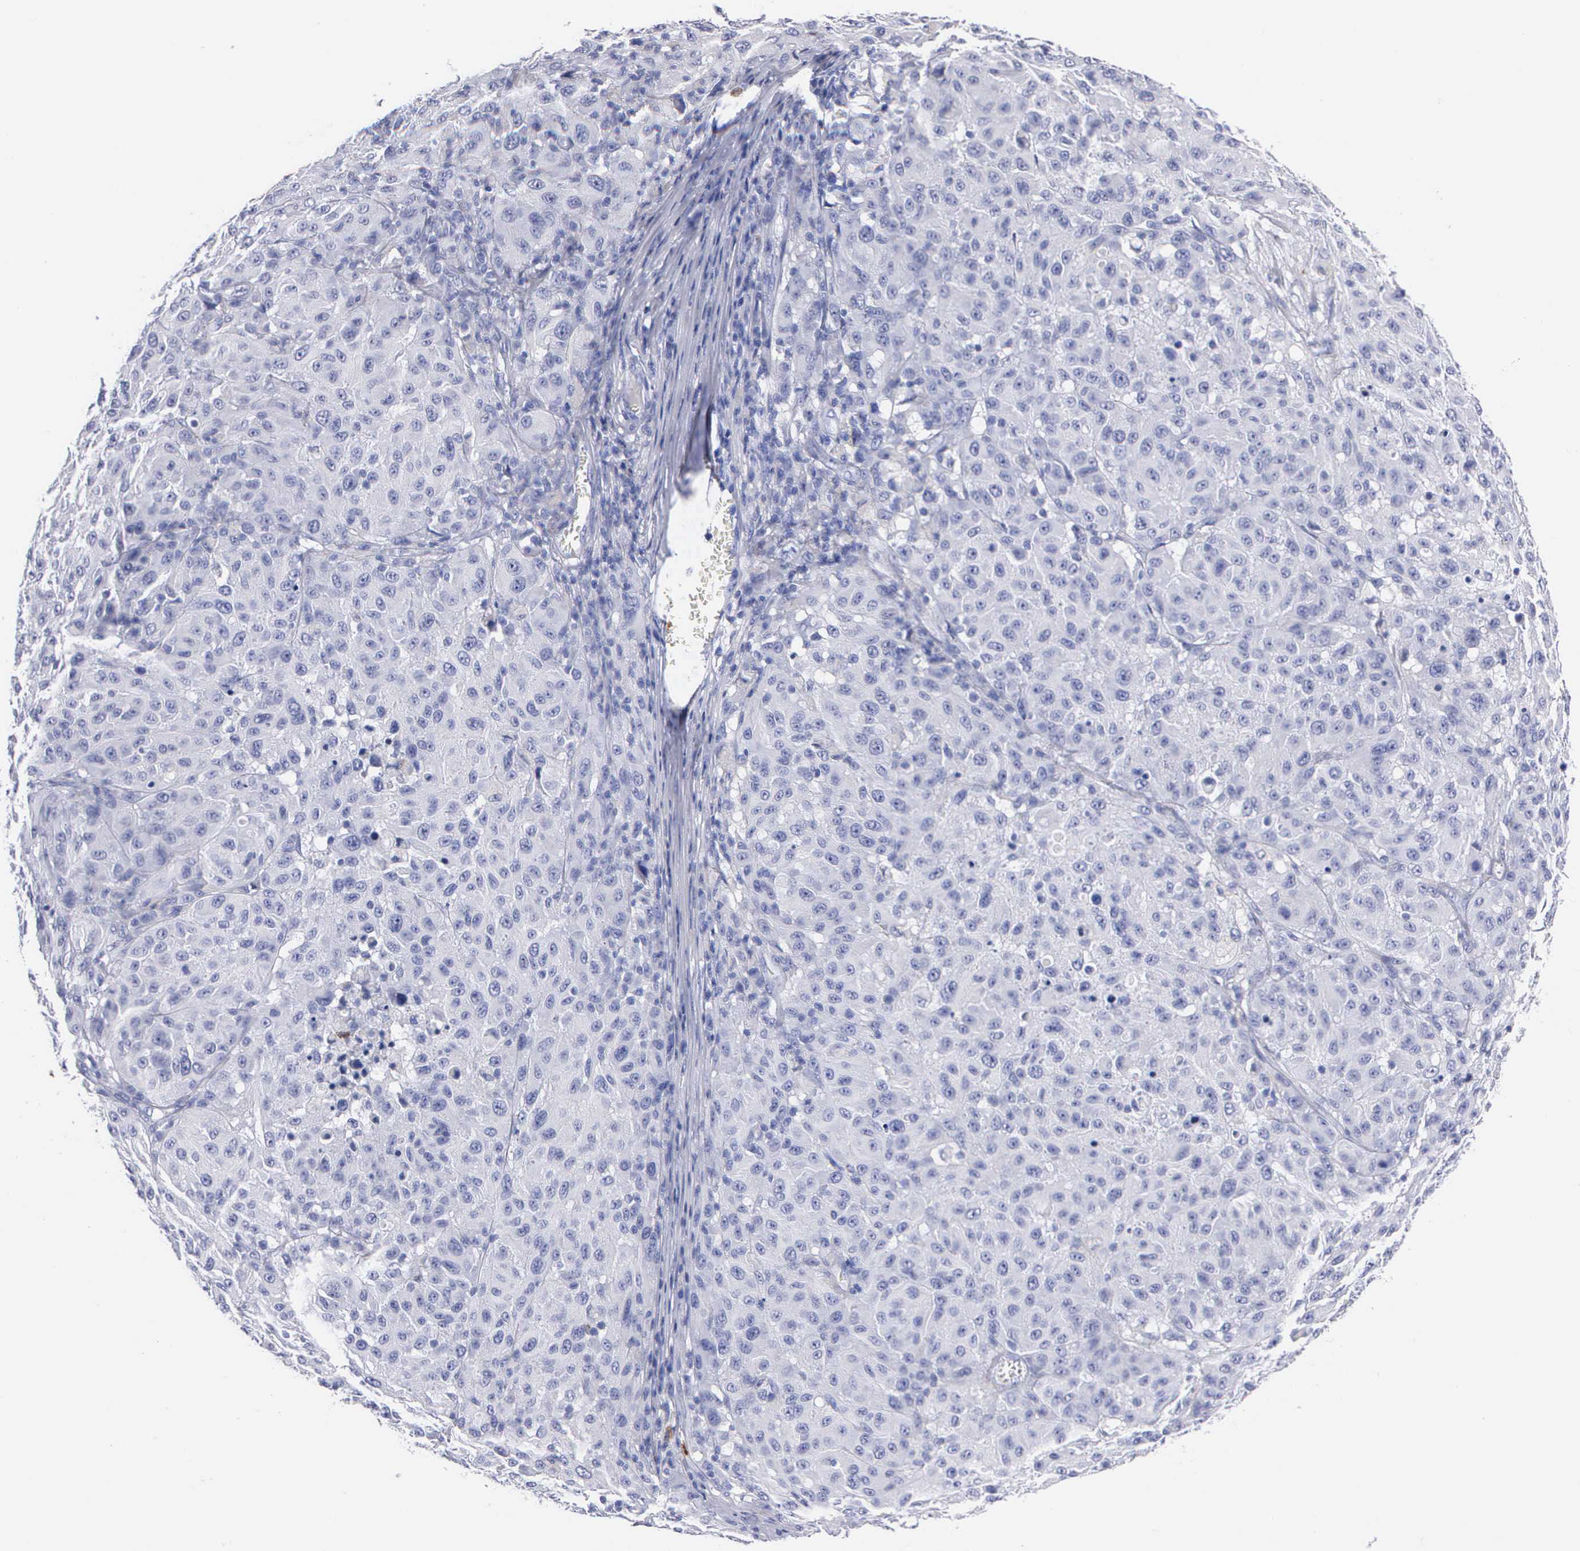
{"staining": {"intensity": "negative", "quantity": "none", "location": "none"}, "tissue": "melanoma", "cell_type": "Tumor cells", "image_type": "cancer", "snomed": [{"axis": "morphology", "description": "Malignant melanoma, NOS"}, {"axis": "topography", "description": "Skin"}], "caption": "A high-resolution photomicrograph shows immunohistochemistry staining of melanoma, which displays no significant positivity in tumor cells.", "gene": "CTSG", "patient": {"sex": "female", "age": 77}}